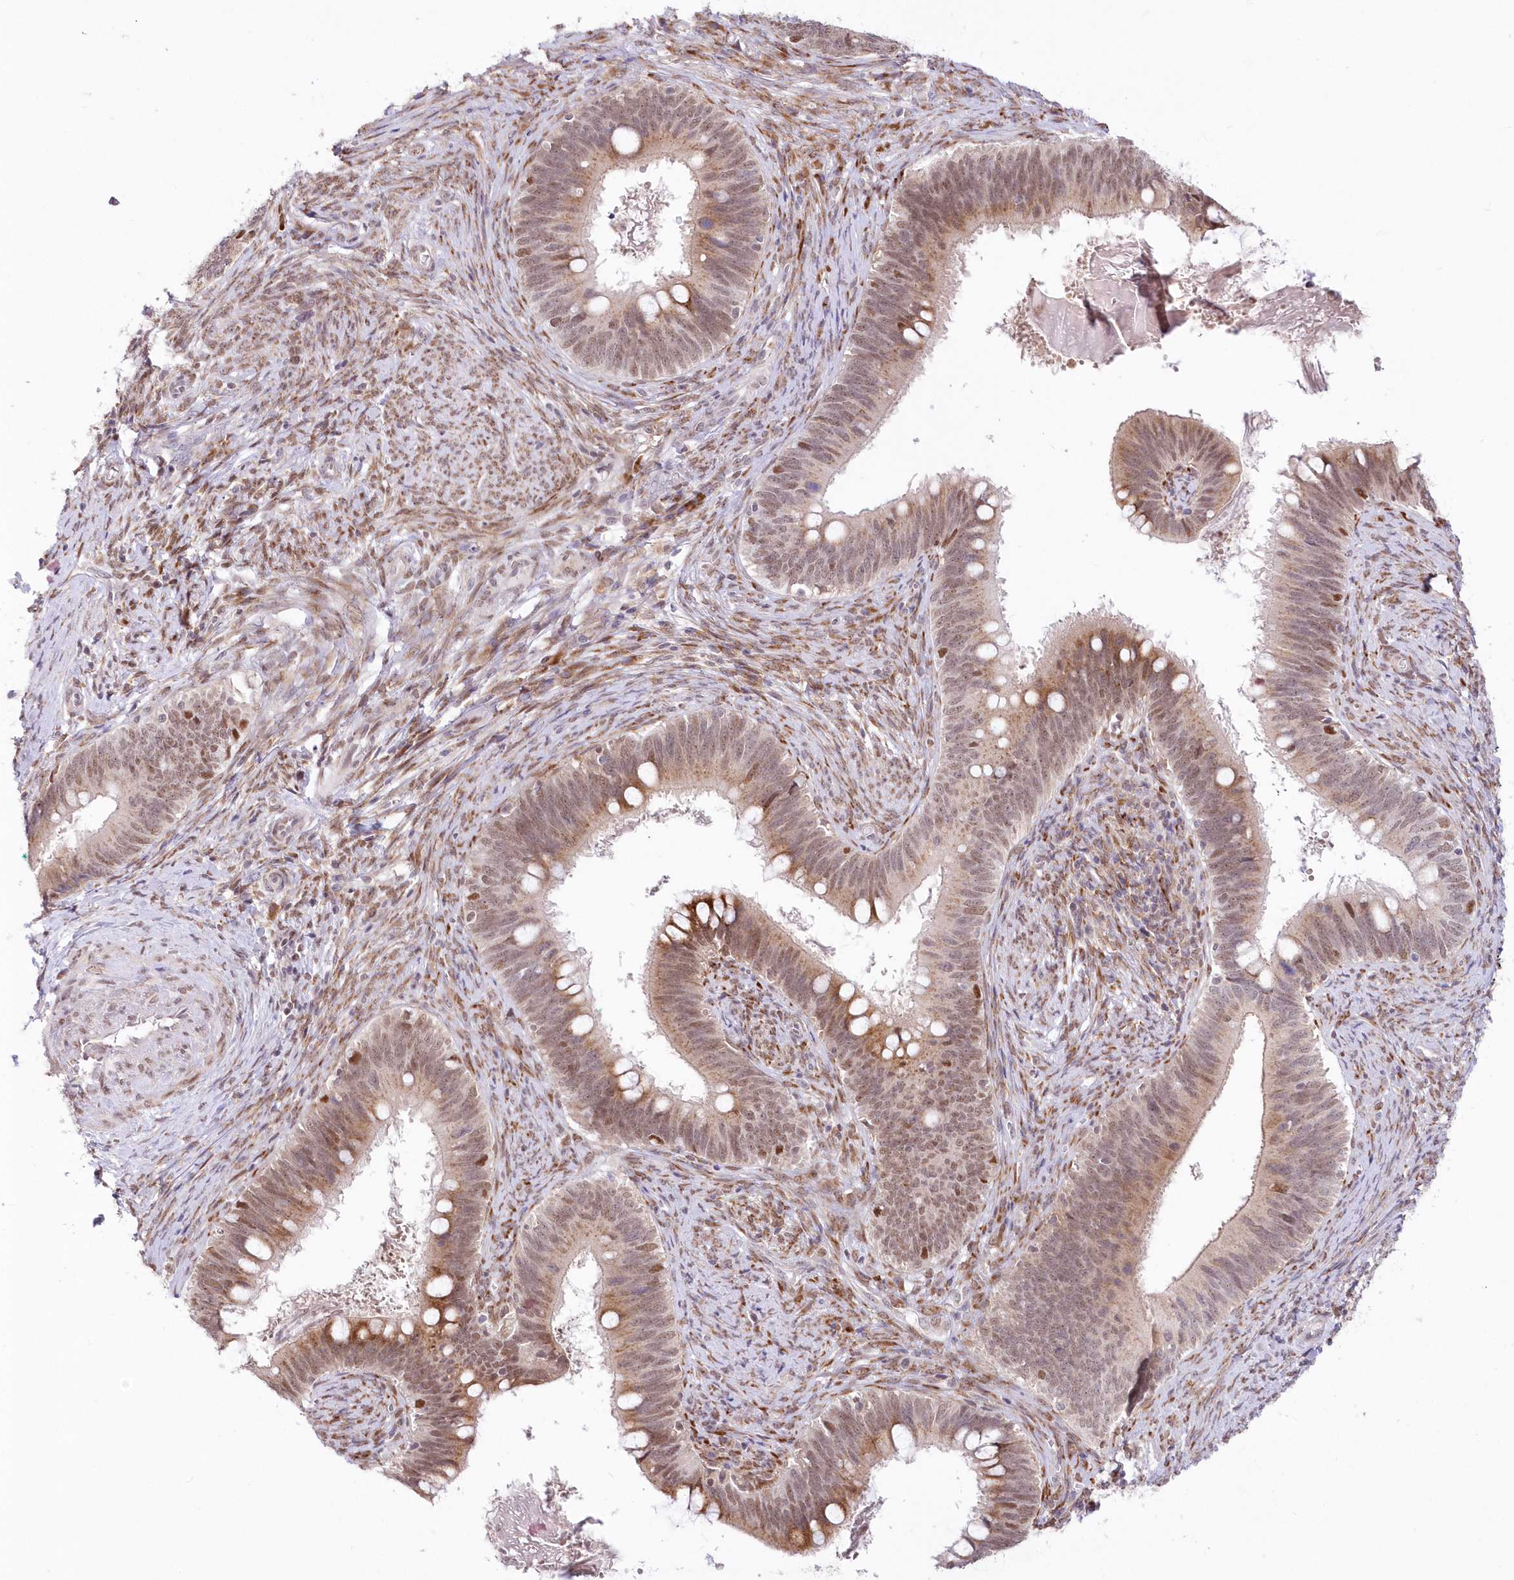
{"staining": {"intensity": "weak", "quantity": "25%-75%", "location": "cytoplasmic/membranous,nuclear"}, "tissue": "cervical cancer", "cell_type": "Tumor cells", "image_type": "cancer", "snomed": [{"axis": "morphology", "description": "Adenocarcinoma, NOS"}, {"axis": "topography", "description": "Cervix"}], "caption": "Cervical adenocarcinoma stained with a brown dye reveals weak cytoplasmic/membranous and nuclear positive expression in about 25%-75% of tumor cells.", "gene": "LDB1", "patient": {"sex": "female", "age": 42}}